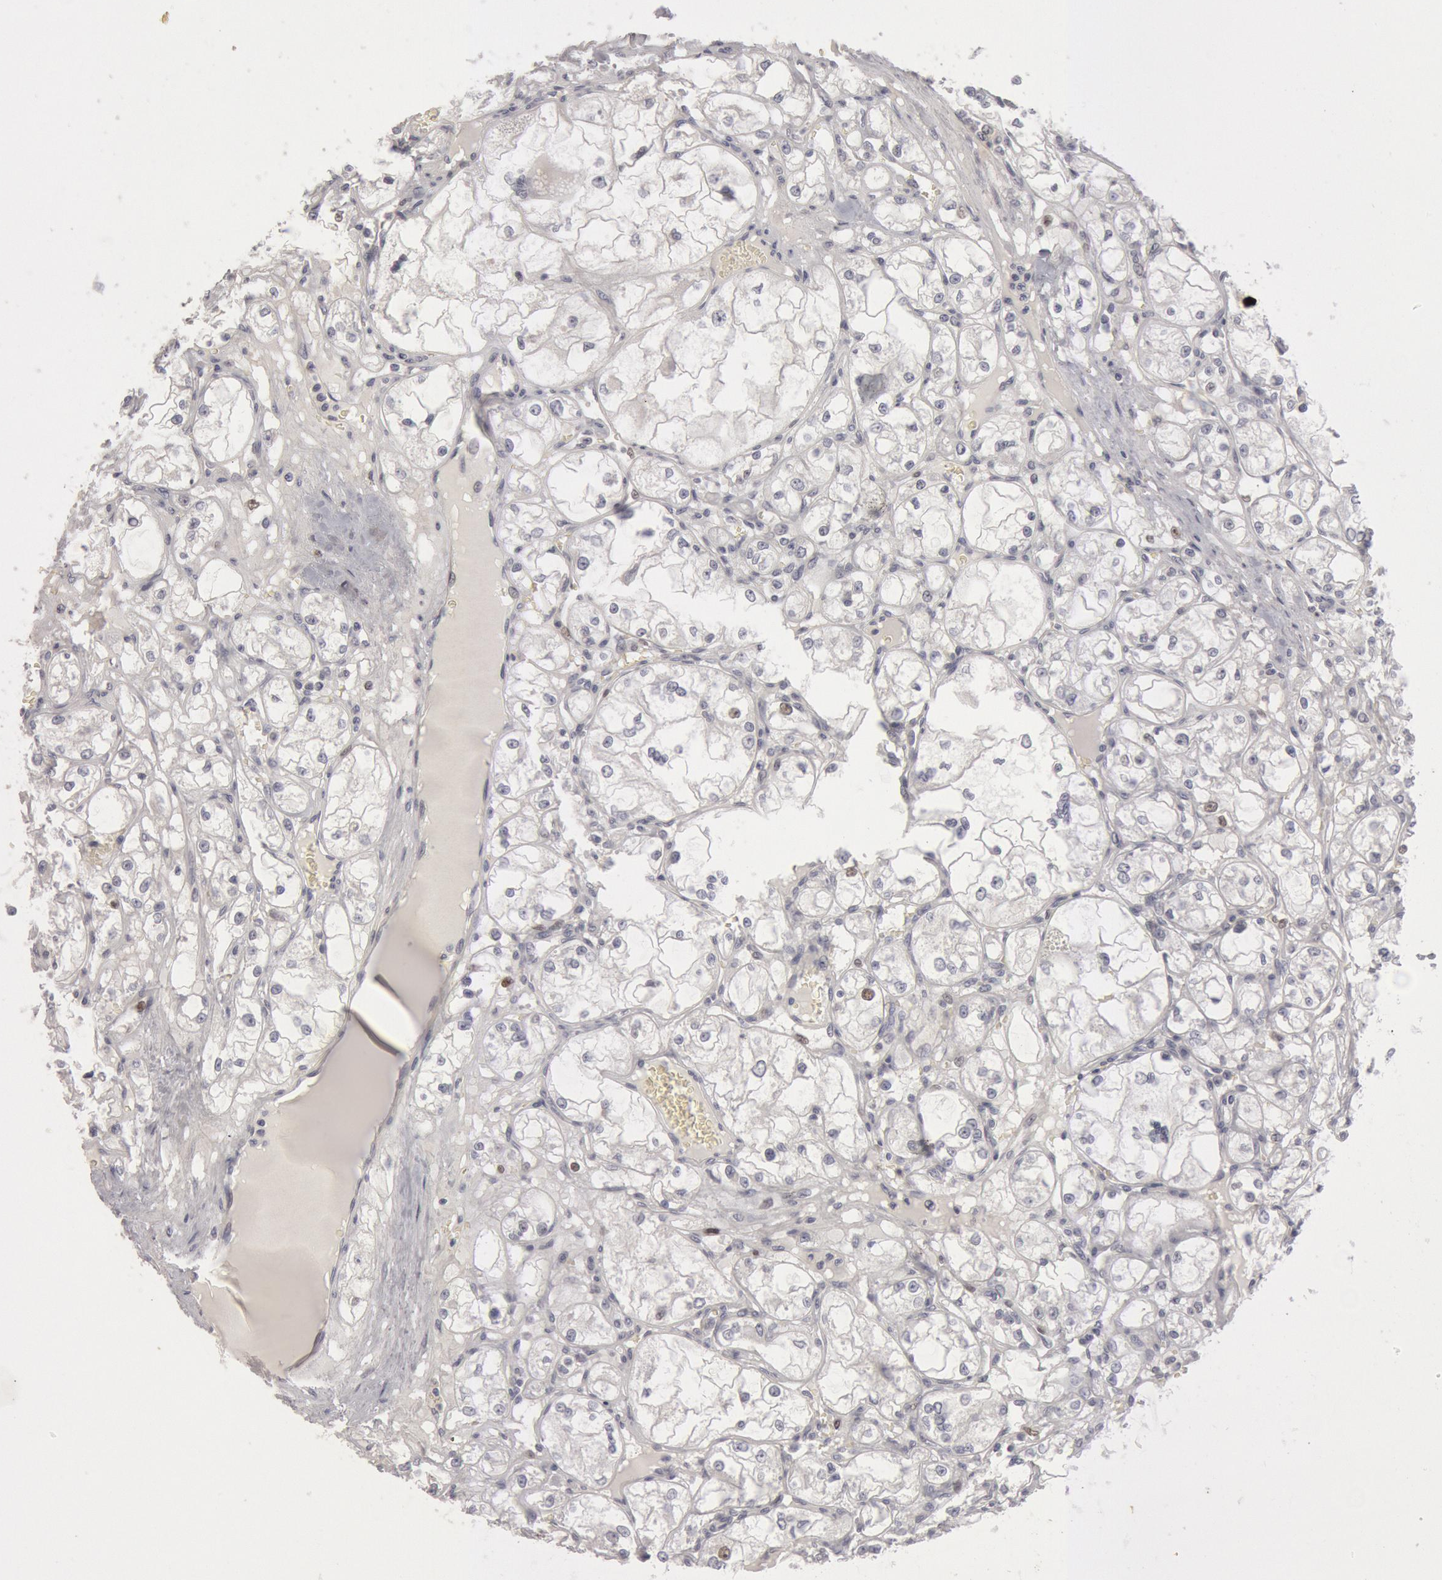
{"staining": {"intensity": "negative", "quantity": "none", "location": "none"}, "tissue": "renal cancer", "cell_type": "Tumor cells", "image_type": "cancer", "snomed": [{"axis": "morphology", "description": "Adenocarcinoma, NOS"}, {"axis": "topography", "description": "Kidney"}], "caption": "A histopathology image of renal adenocarcinoma stained for a protein exhibits no brown staining in tumor cells.", "gene": "WDHD1", "patient": {"sex": "male", "age": 61}}